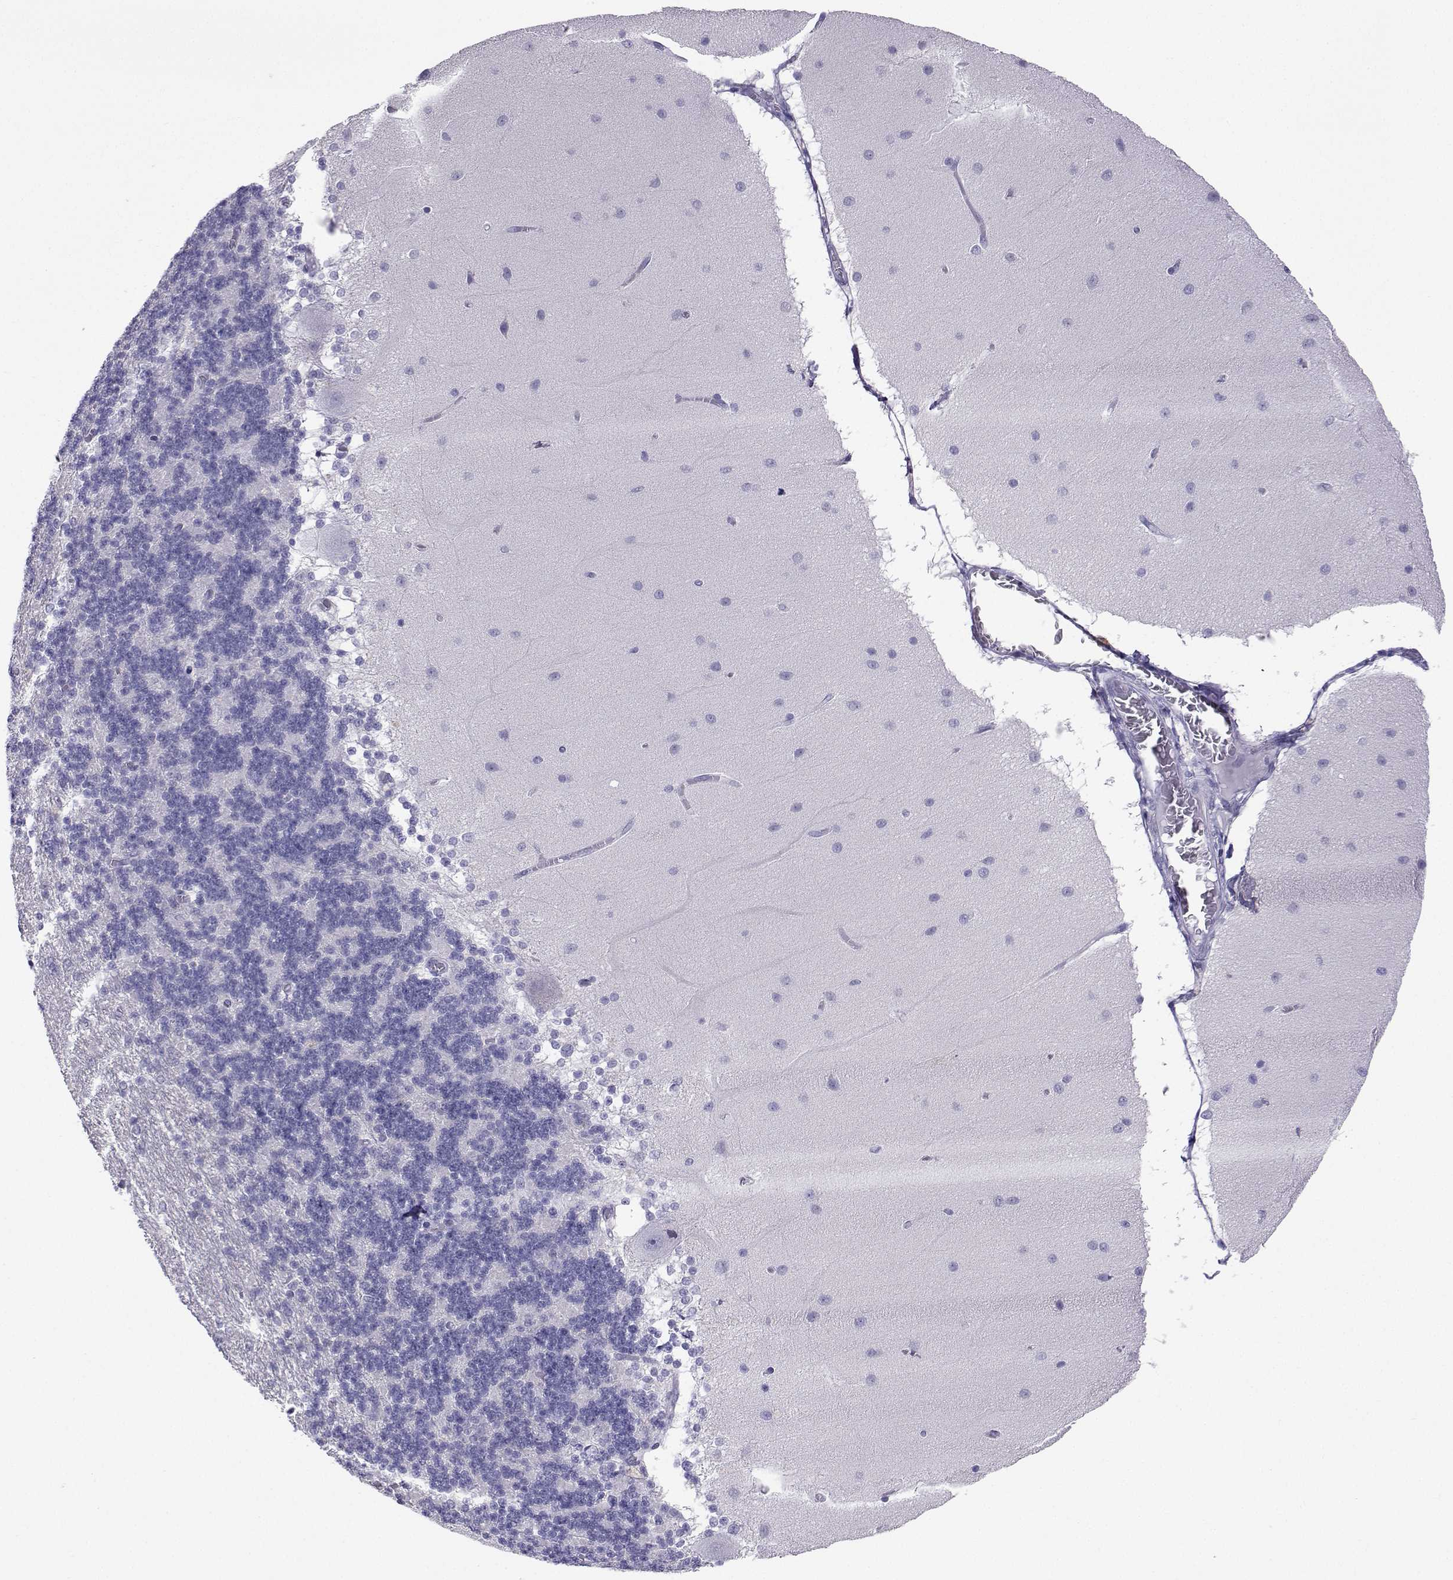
{"staining": {"intensity": "negative", "quantity": "none", "location": "none"}, "tissue": "cerebellum", "cell_type": "Cells in granular layer", "image_type": "normal", "snomed": [{"axis": "morphology", "description": "Normal tissue, NOS"}, {"axis": "topography", "description": "Cerebellum"}], "caption": "Micrograph shows no significant protein staining in cells in granular layer of normal cerebellum. (DAB immunohistochemistry (IHC), high magnification).", "gene": "PLIN4", "patient": {"sex": "female", "age": 54}}